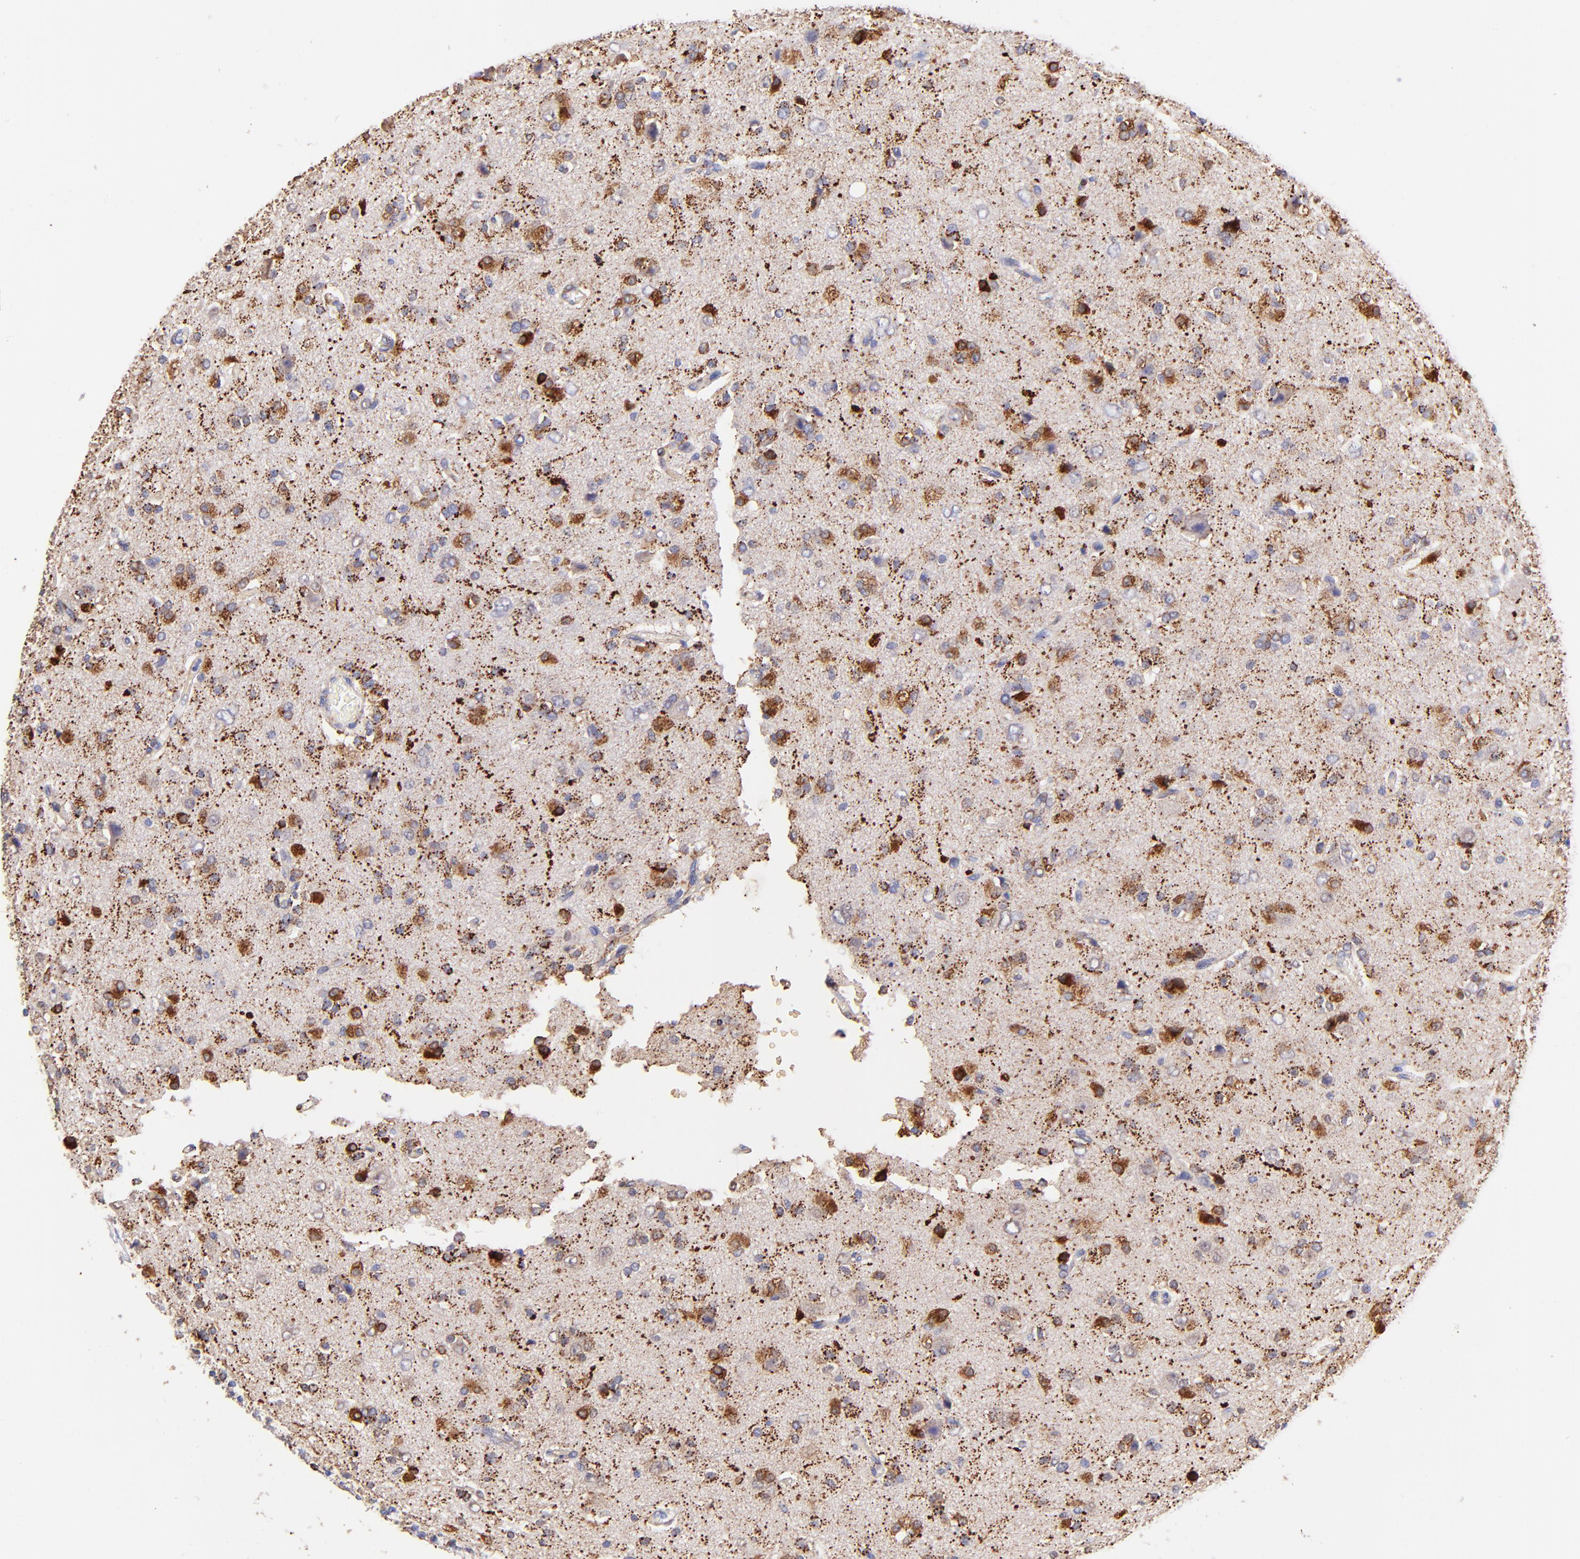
{"staining": {"intensity": "strong", "quantity": "<25%", "location": "cytoplasmic/membranous"}, "tissue": "glioma", "cell_type": "Tumor cells", "image_type": "cancer", "snomed": [{"axis": "morphology", "description": "Glioma, malignant, High grade"}, {"axis": "topography", "description": "Brain"}], "caption": "Strong cytoplasmic/membranous positivity for a protein is identified in approximately <25% of tumor cells of malignant glioma (high-grade) using IHC.", "gene": "SPARC", "patient": {"sex": "male", "age": 47}}